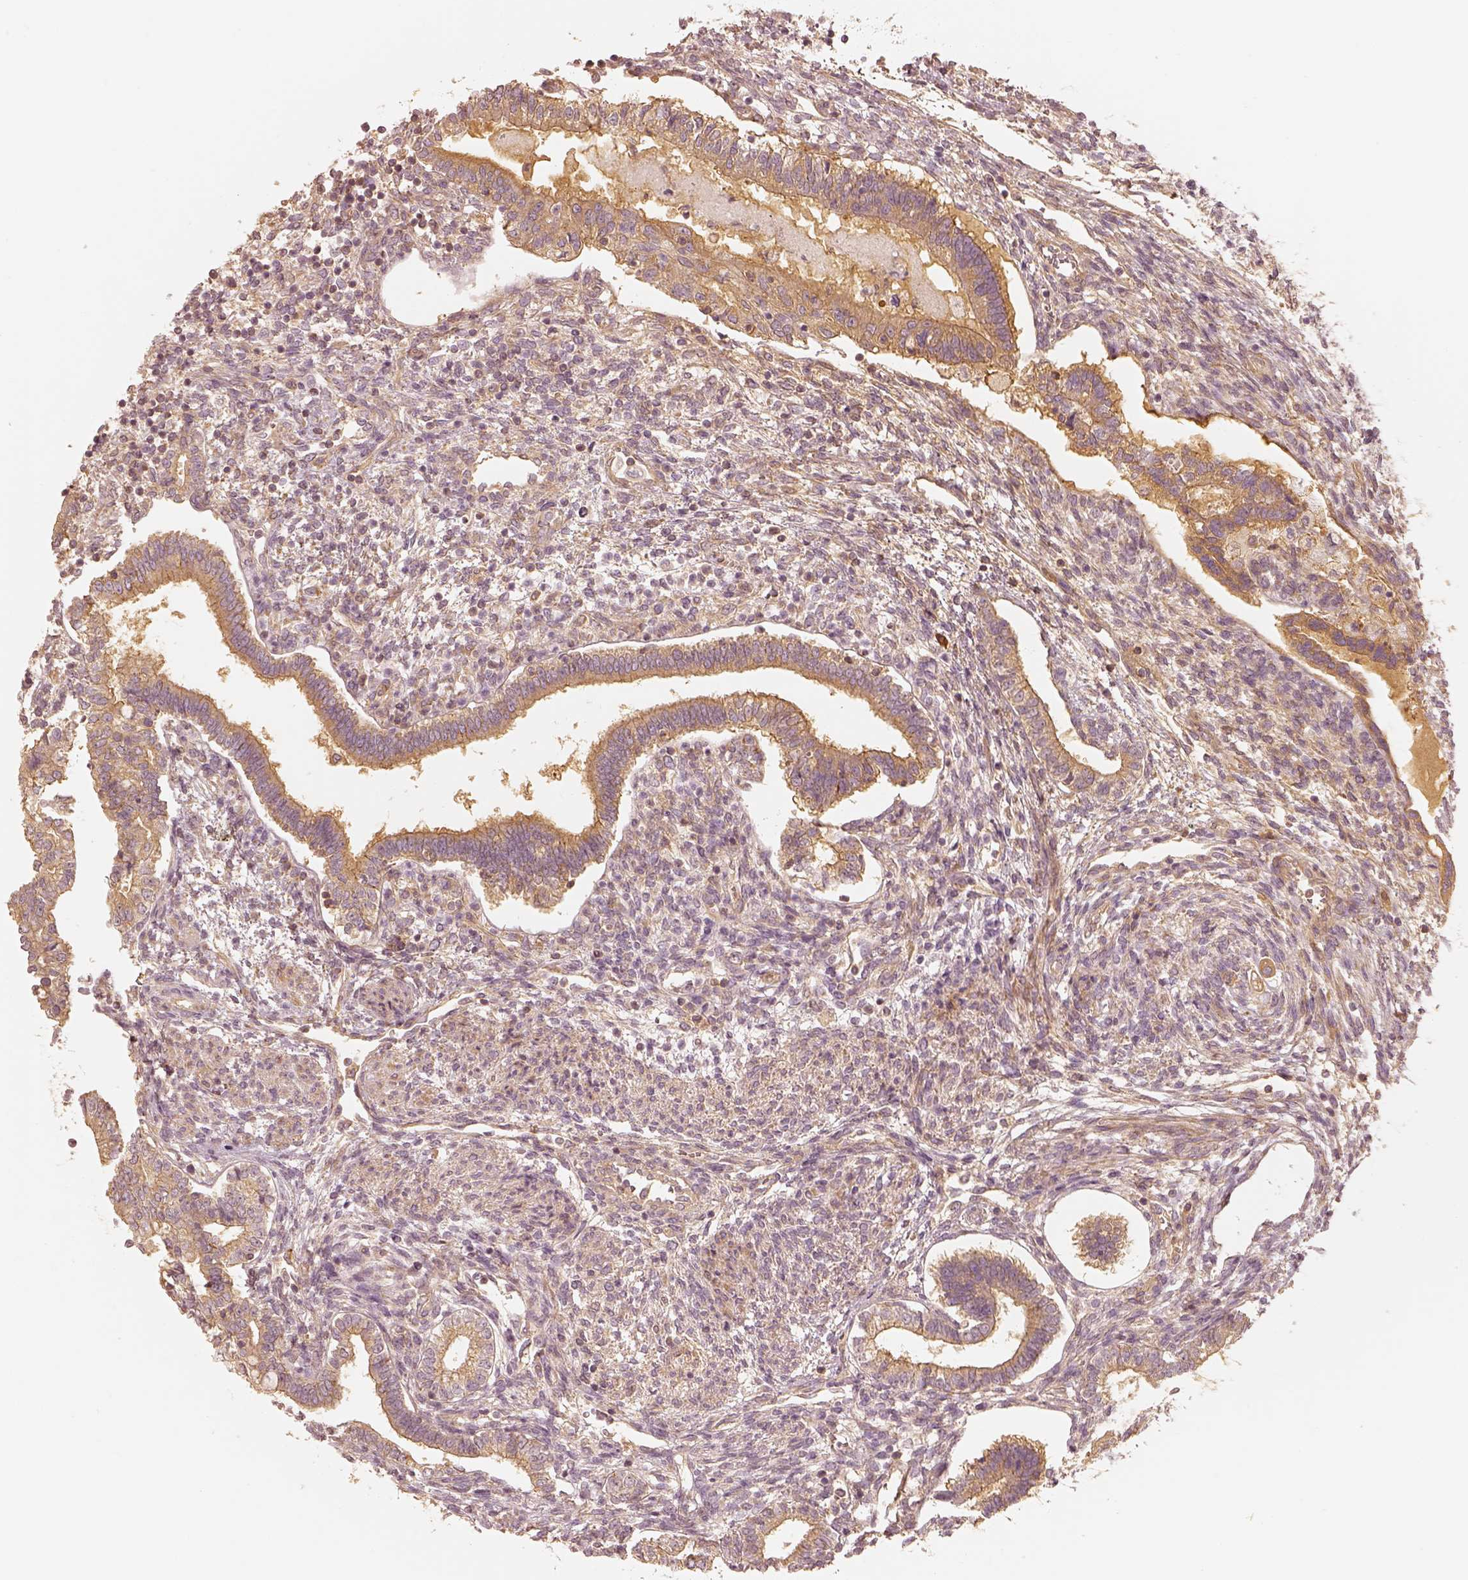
{"staining": {"intensity": "weak", "quantity": ">75%", "location": "cytoplasmic/membranous"}, "tissue": "testis cancer", "cell_type": "Tumor cells", "image_type": "cancer", "snomed": [{"axis": "morphology", "description": "Carcinoma, Embryonal, NOS"}, {"axis": "topography", "description": "Testis"}], "caption": "Testis cancer (embryonal carcinoma) tissue displays weak cytoplasmic/membranous positivity in approximately >75% of tumor cells, visualized by immunohistochemistry.", "gene": "GORASP2", "patient": {"sex": "male", "age": 37}}